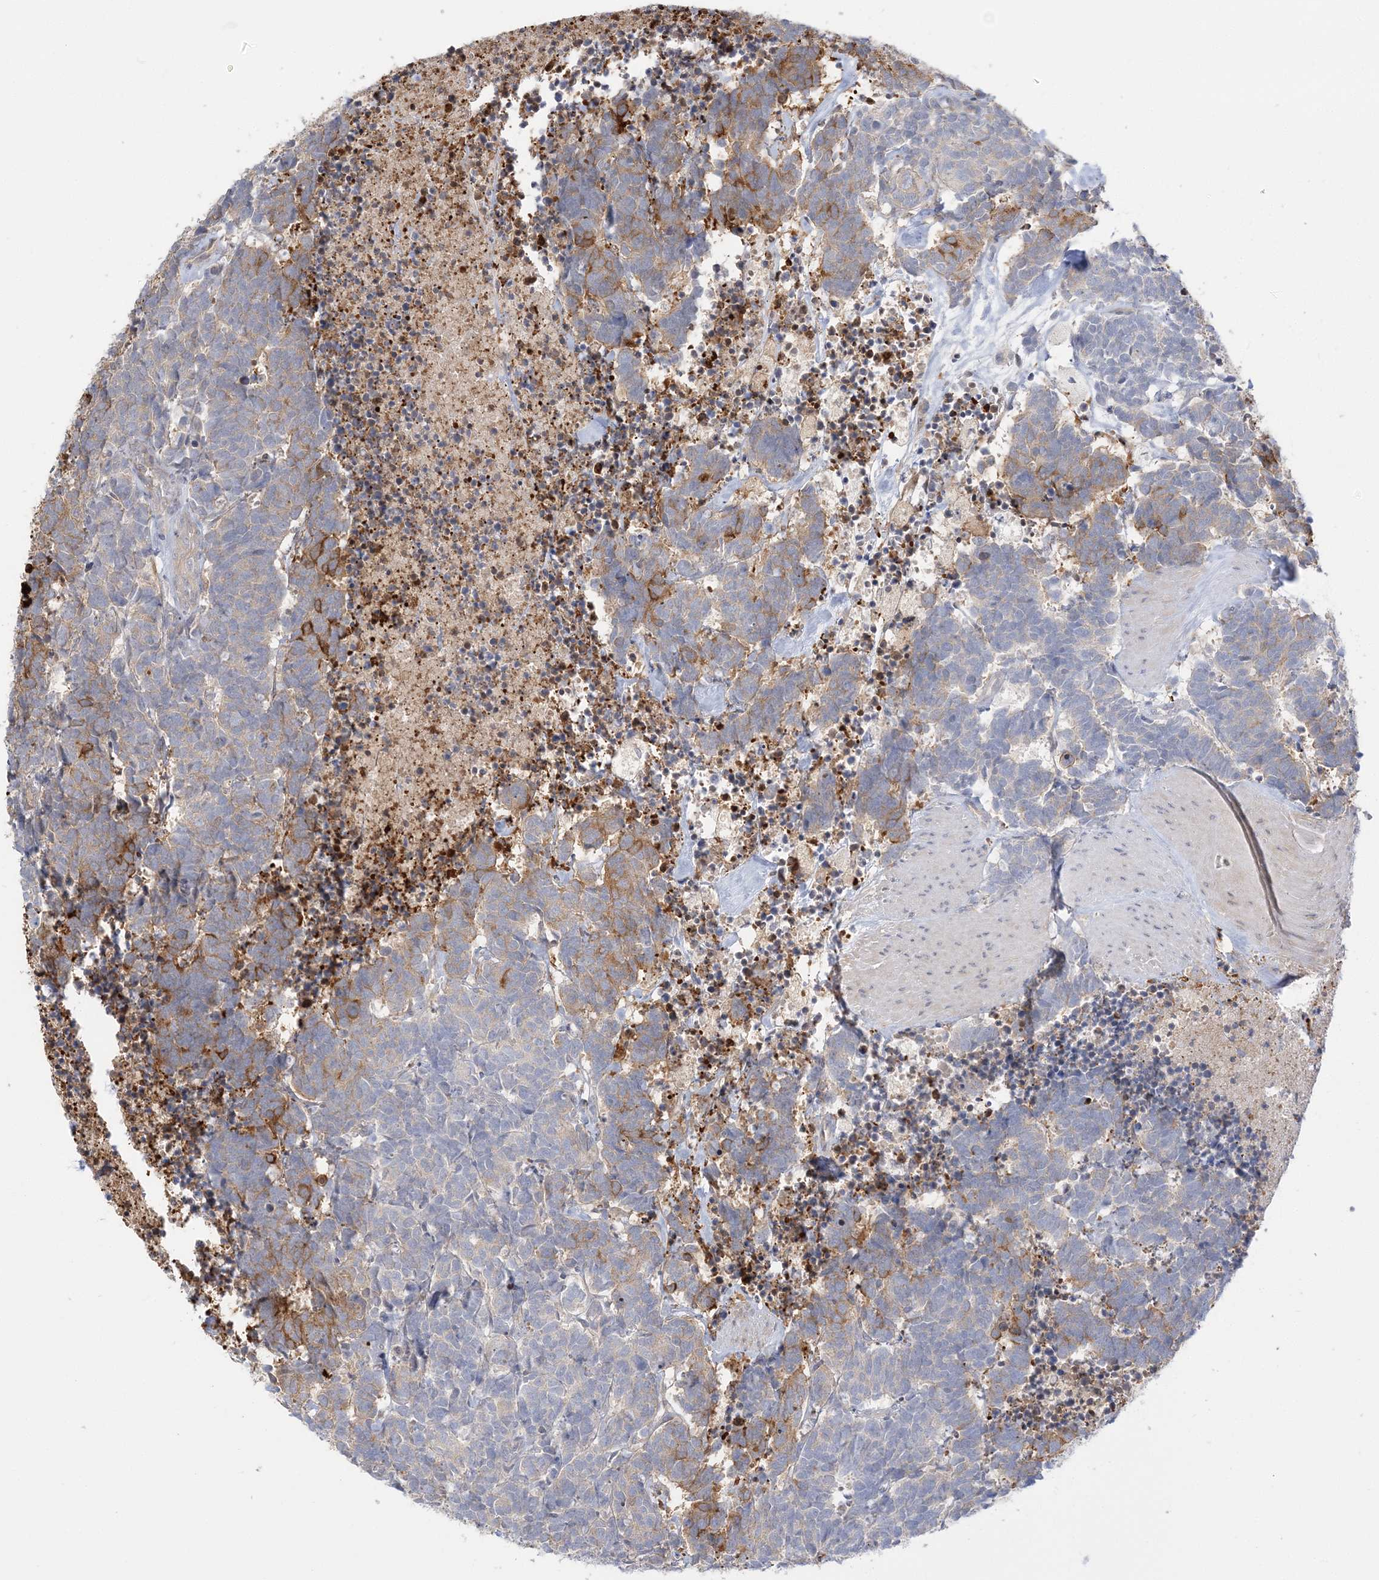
{"staining": {"intensity": "moderate", "quantity": "<25%", "location": "cytoplasmic/membranous"}, "tissue": "carcinoid", "cell_type": "Tumor cells", "image_type": "cancer", "snomed": [{"axis": "morphology", "description": "Carcinoma, NOS"}, {"axis": "morphology", "description": "Carcinoid, malignant, NOS"}, {"axis": "topography", "description": "Urinary bladder"}], "caption": "Human carcinoid stained with a brown dye shows moderate cytoplasmic/membranous positive positivity in about <25% of tumor cells.", "gene": "THADA", "patient": {"sex": "male", "age": 57}}